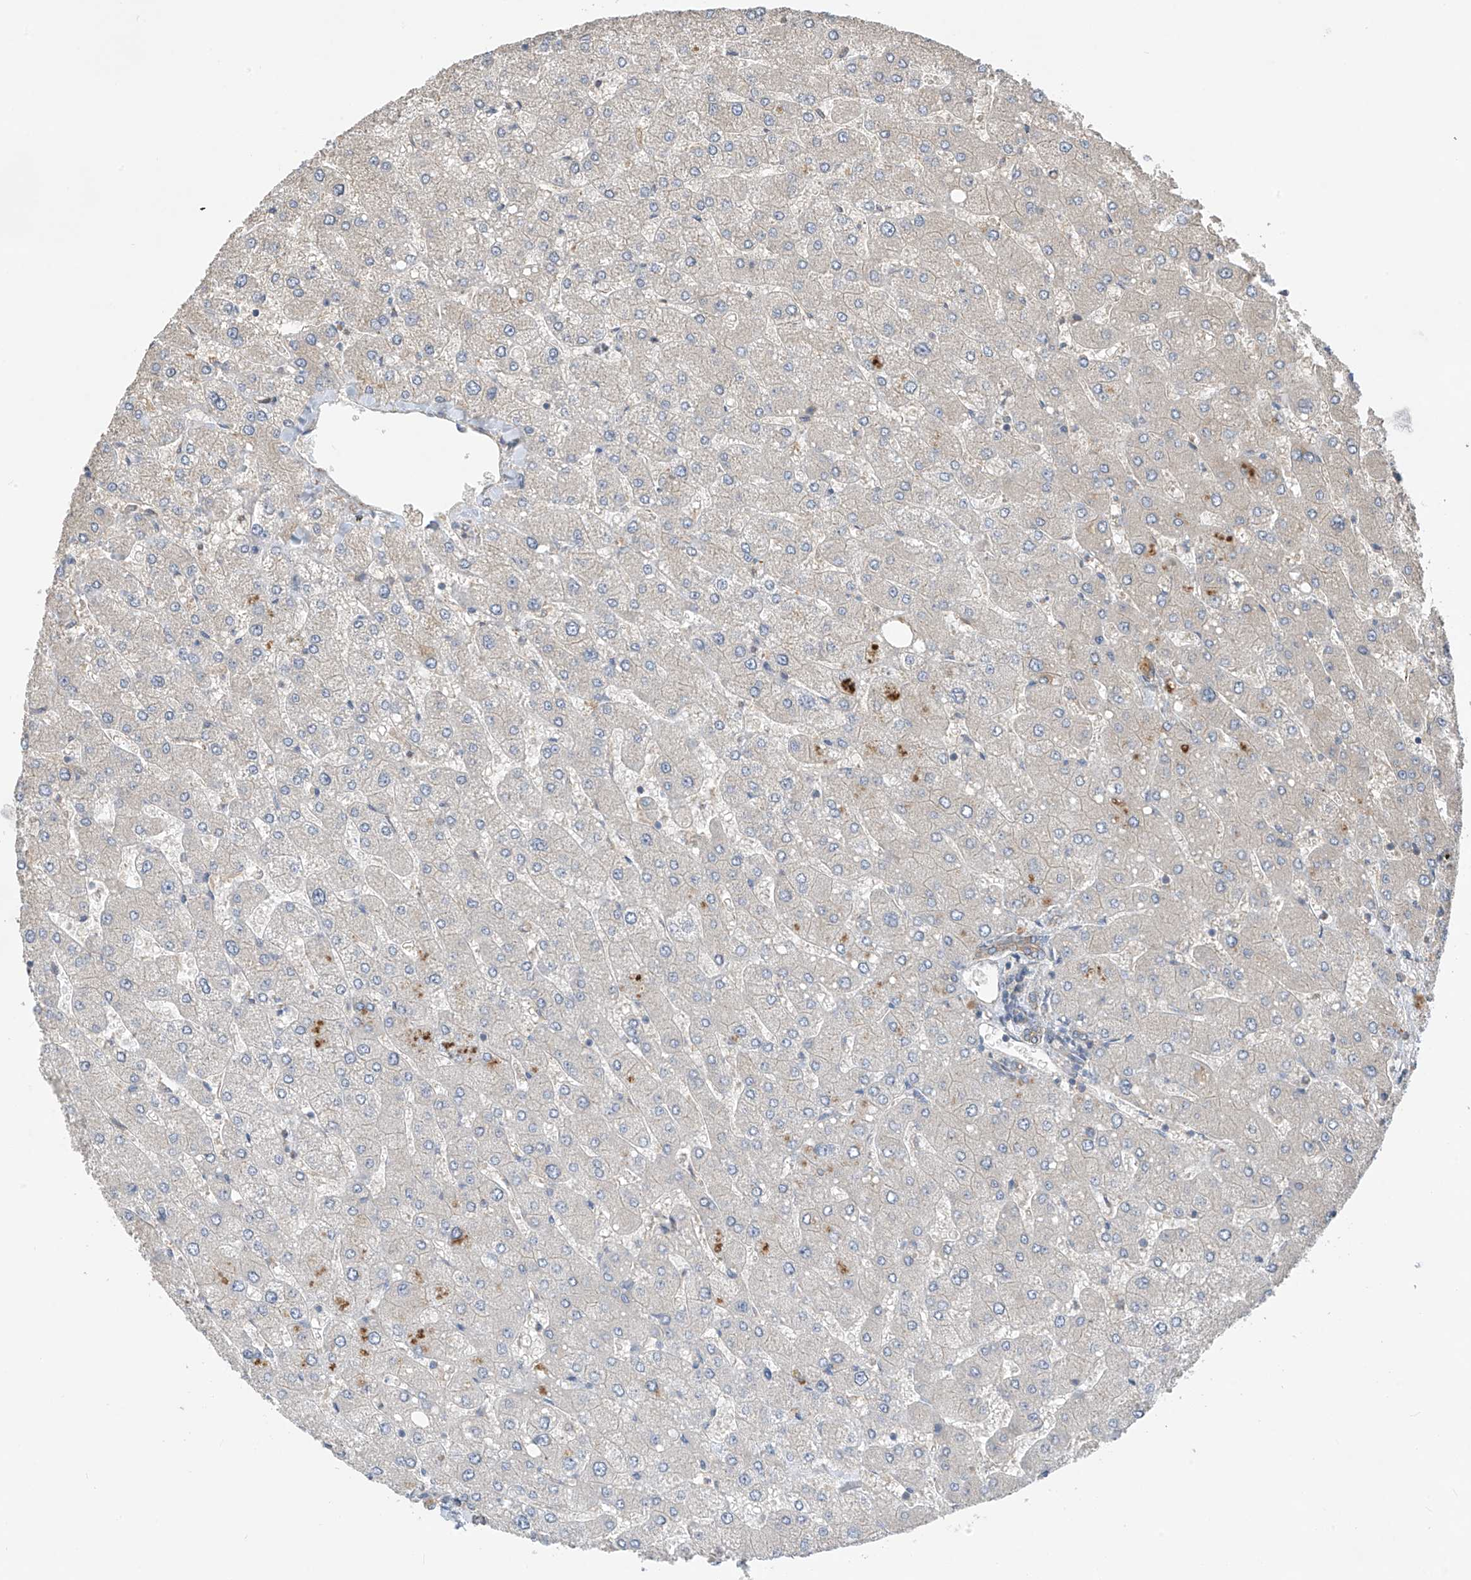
{"staining": {"intensity": "weak", "quantity": "25%-75%", "location": "cytoplasmic/membranous"}, "tissue": "liver", "cell_type": "Cholangiocytes", "image_type": "normal", "snomed": [{"axis": "morphology", "description": "Normal tissue, NOS"}, {"axis": "topography", "description": "Liver"}], "caption": "A micrograph showing weak cytoplasmic/membranous expression in about 25%-75% of cholangiocytes in unremarkable liver, as visualized by brown immunohistochemical staining.", "gene": "PHACTR4", "patient": {"sex": "male", "age": 55}}